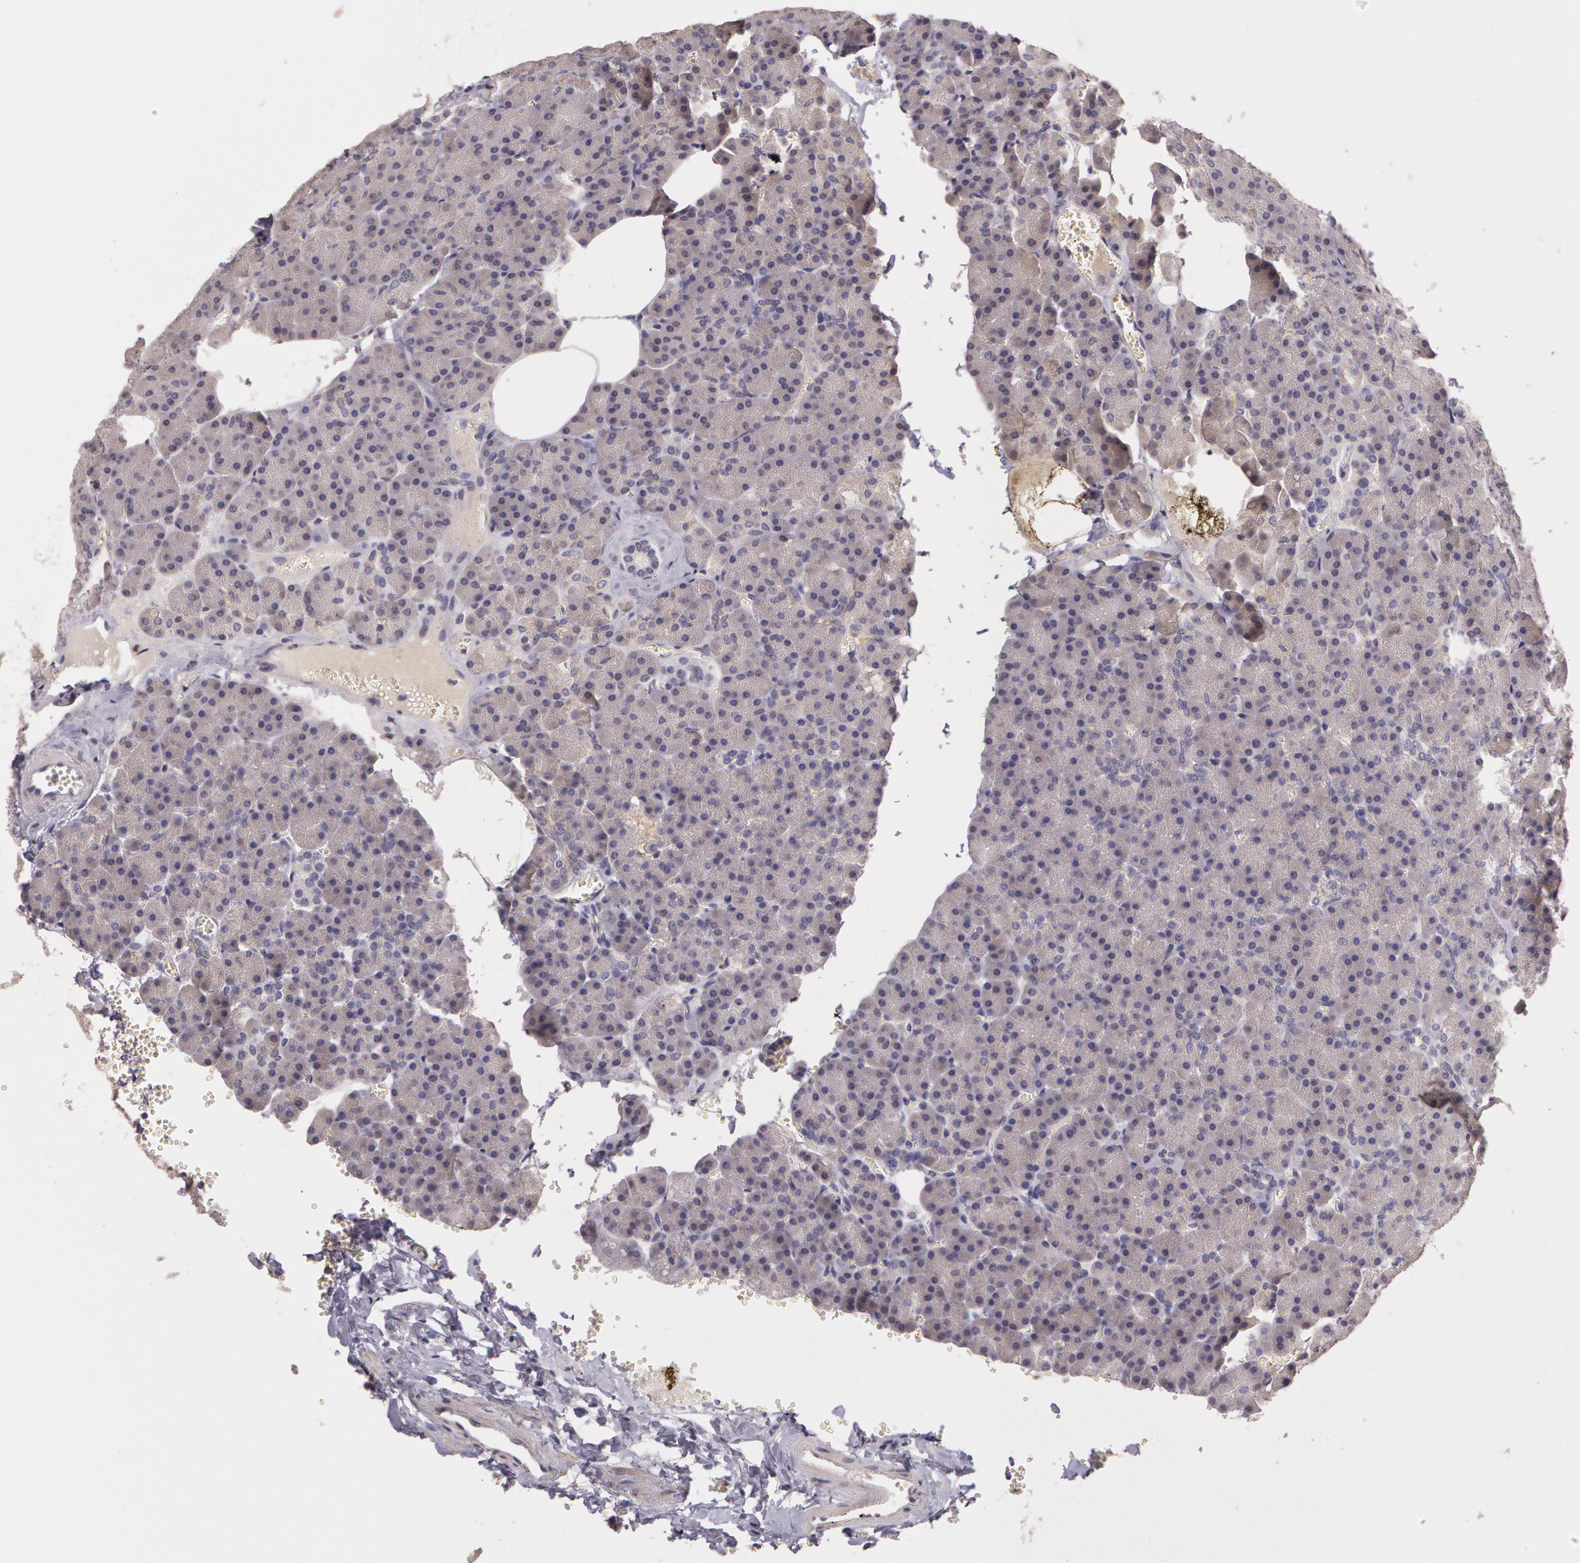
{"staining": {"intensity": "negative", "quantity": "none", "location": "none"}, "tissue": "pancreas", "cell_type": "Exocrine glandular cells", "image_type": "normal", "snomed": [{"axis": "morphology", "description": "Normal tissue, NOS"}, {"axis": "topography", "description": "Pancreas"}], "caption": "Immunohistochemical staining of normal human pancreas shows no significant positivity in exocrine glandular cells. Nuclei are stained in blue.", "gene": "G2E3", "patient": {"sex": "female", "age": 35}}